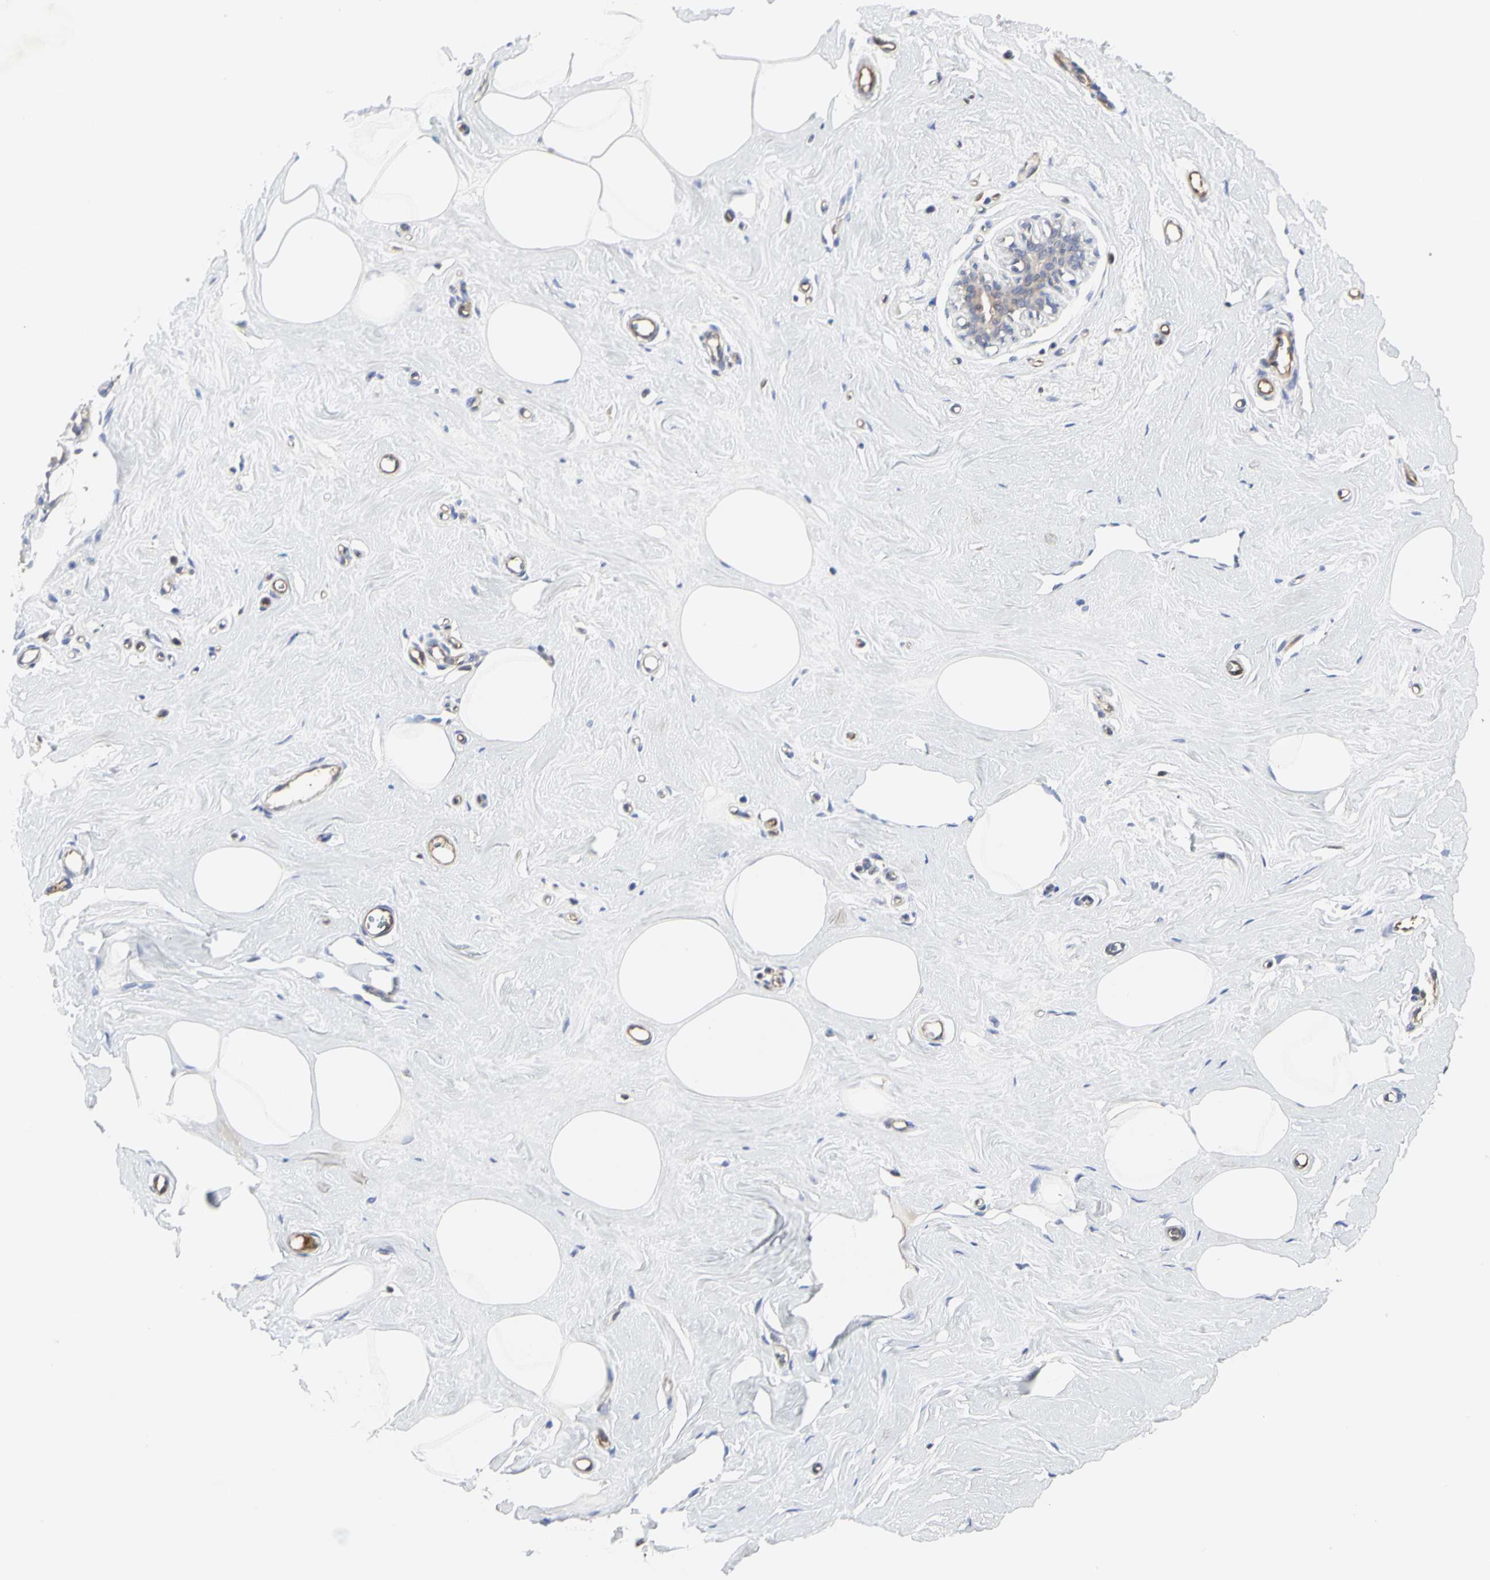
{"staining": {"intensity": "negative", "quantity": "none", "location": "none"}, "tissue": "breast", "cell_type": "Adipocytes", "image_type": "normal", "snomed": [{"axis": "morphology", "description": "Normal tissue, NOS"}, {"axis": "topography", "description": "Breast"}], "caption": "This is a histopathology image of immunohistochemistry (IHC) staining of normal breast, which shows no expression in adipocytes.", "gene": "C3orf52", "patient": {"sex": "female", "age": 45}}